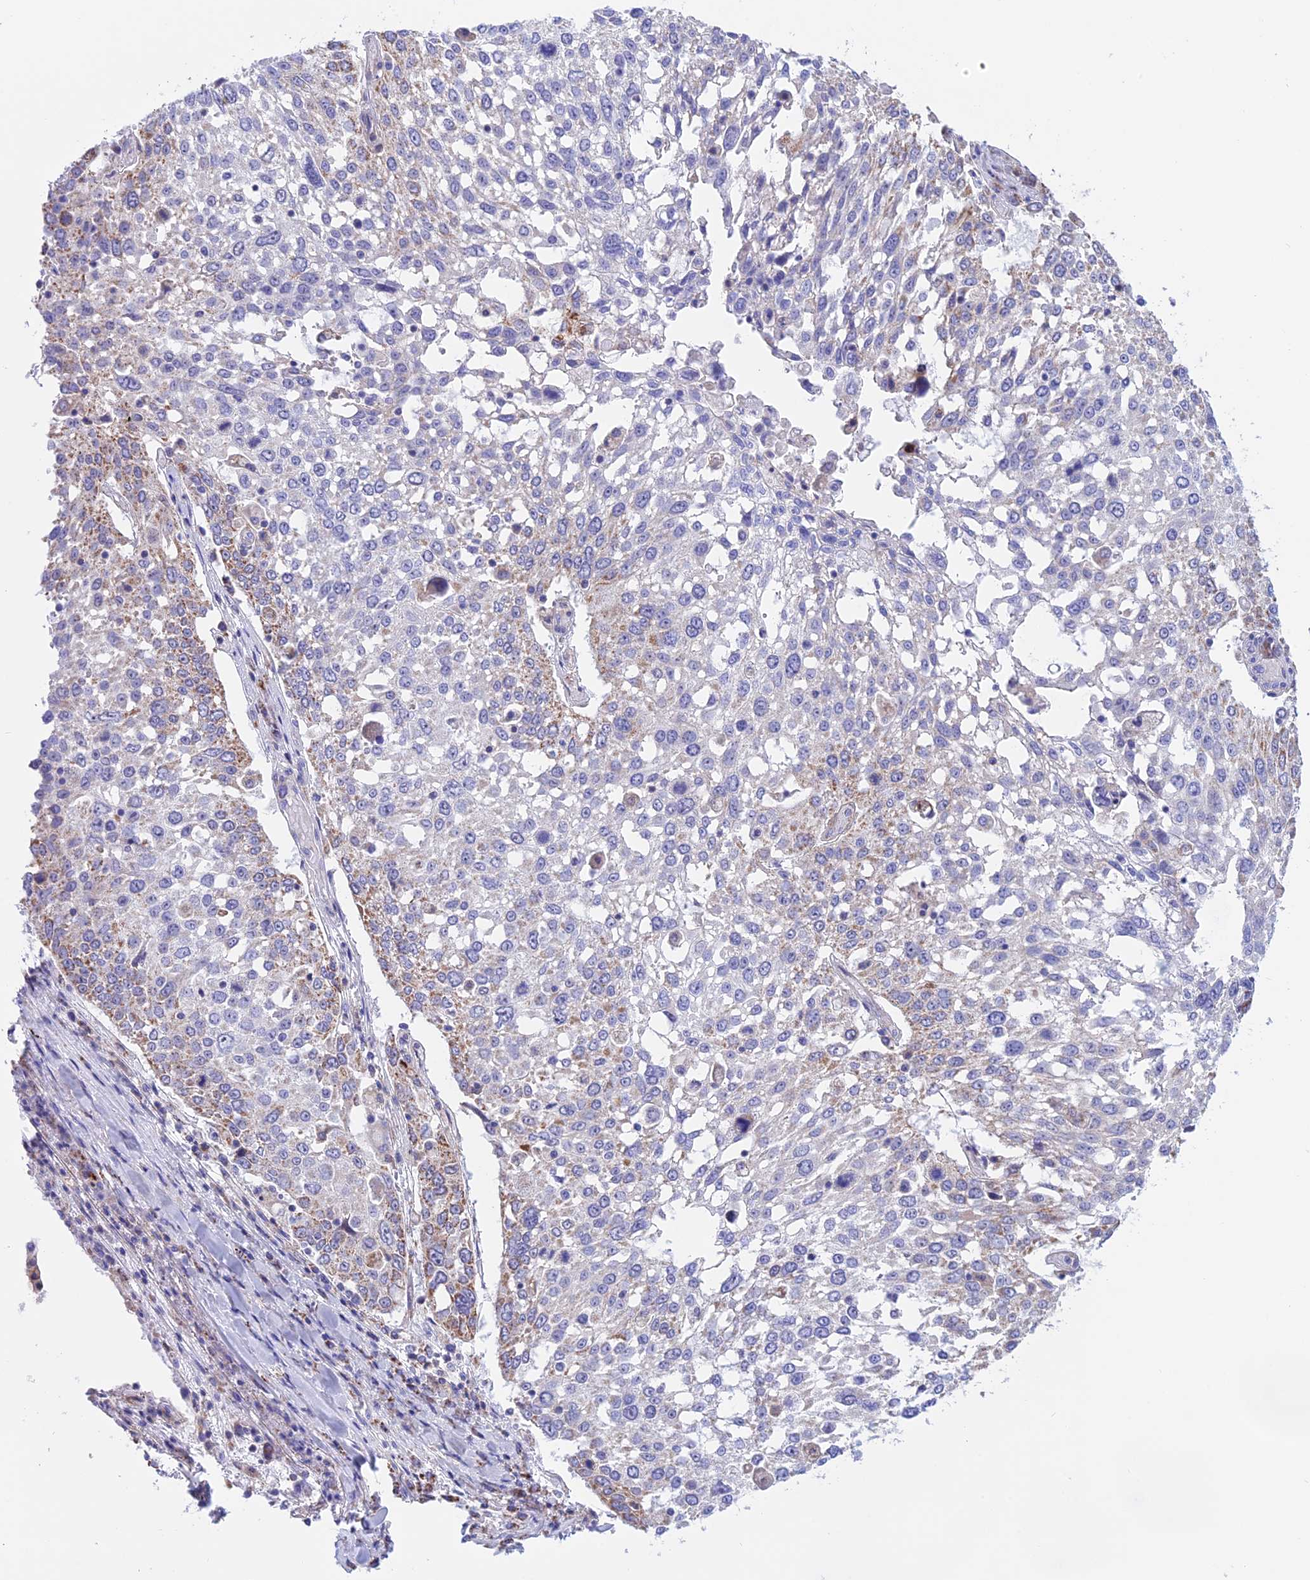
{"staining": {"intensity": "moderate", "quantity": "<25%", "location": "cytoplasmic/membranous"}, "tissue": "lung cancer", "cell_type": "Tumor cells", "image_type": "cancer", "snomed": [{"axis": "morphology", "description": "Squamous cell carcinoma, NOS"}, {"axis": "topography", "description": "Lung"}], "caption": "Tumor cells reveal low levels of moderate cytoplasmic/membranous staining in about <25% of cells in human lung squamous cell carcinoma.", "gene": "GCDH", "patient": {"sex": "male", "age": 65}}